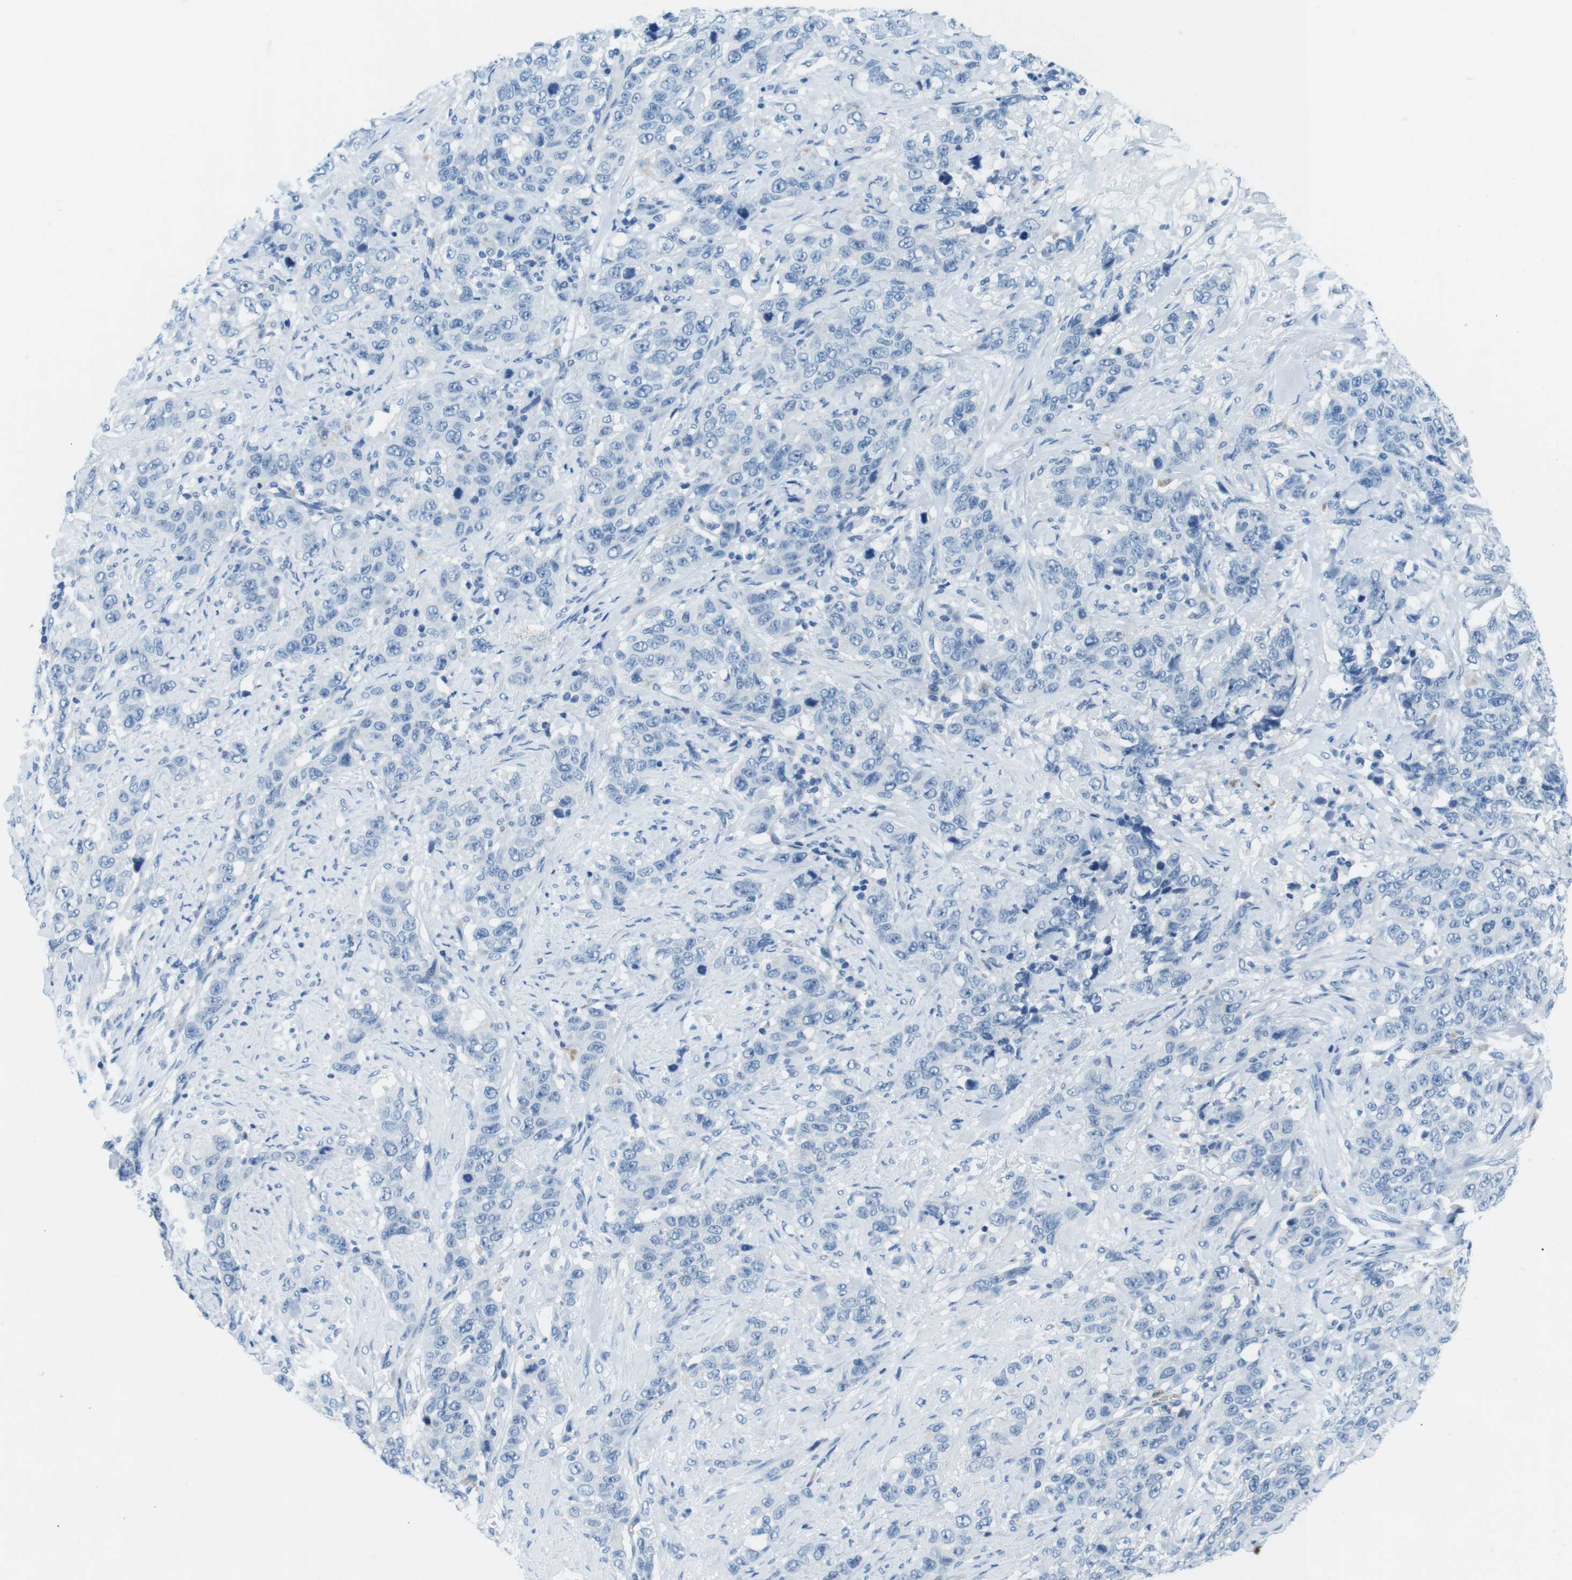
{"staining": {"intensity": "negative", "quantity": "none", "location": "none"}, "tissue": "stomach cancer", "cell_type": "Tumor cells", "image_type": "cancer", "snomed": [{"axis": "morphology", "description": "Adenocarcinoma, NOS"}, {"axis": "topography", "description": "Stomach"}], "caption": "An image of human stomach cancer (adenocarcinoma) is negative for staining in tumor cells.", "gene": "TFAP2C", "patient": {"sex": "male", "age": 48}}